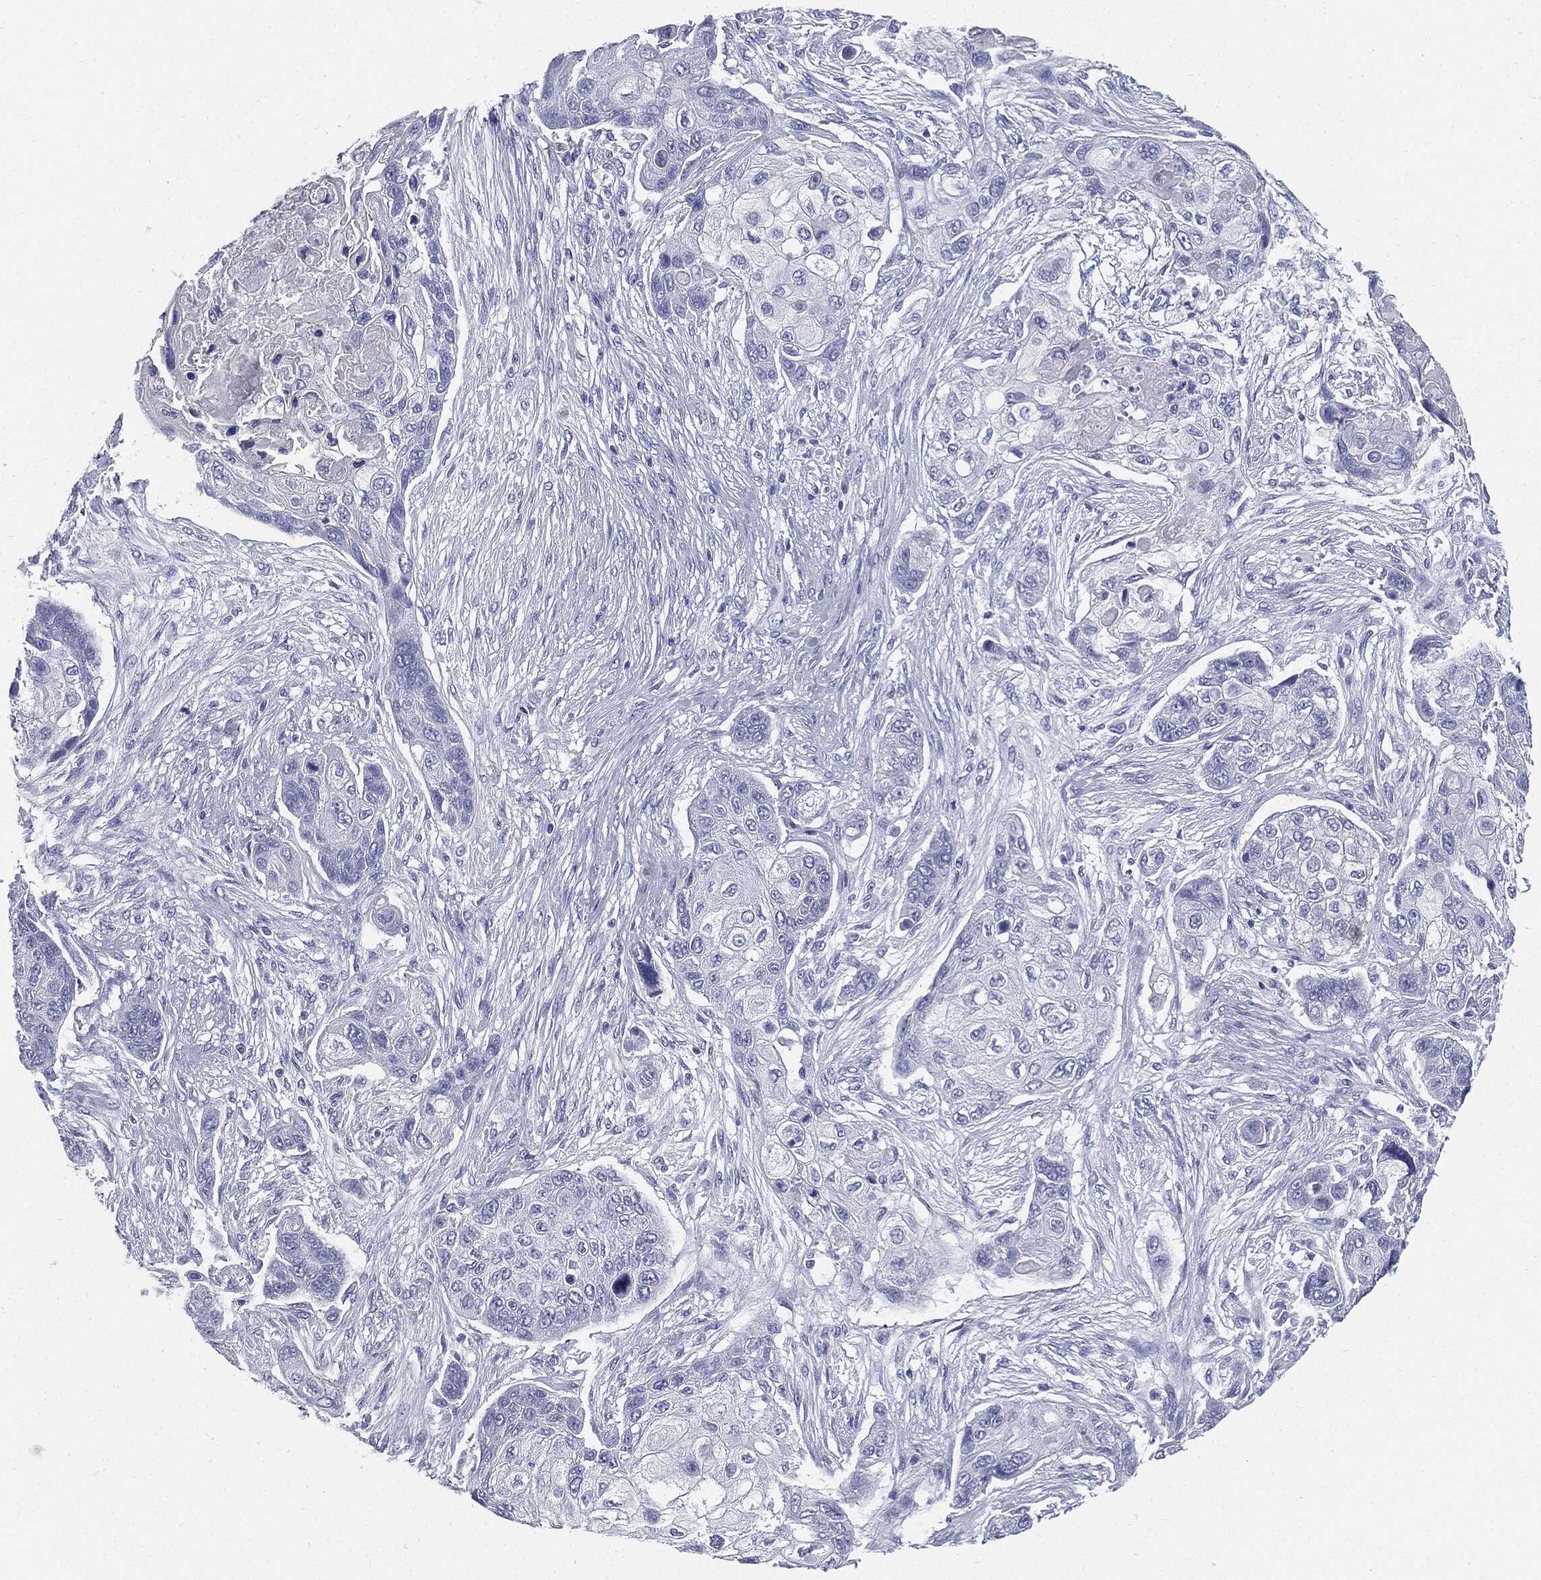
{"staining": {"intensity": "negative", "quantity": "none", "location": "none"}, "tissue": "lung cancer", "cell_type": "Tumor cells", "image_type": "cancer", "snomed": [{"axis": "morphology", "description": "Squamous cell carcinoma, NOS"}, {"axis": "topography", "description": "Lung"}], "caption": "Protein analysis of lung squamous cell carcinoma exhibits no significant positivity in tumor cells.", "gene": "CUZD1", "patient": {"sex": "male", "age": 69}}